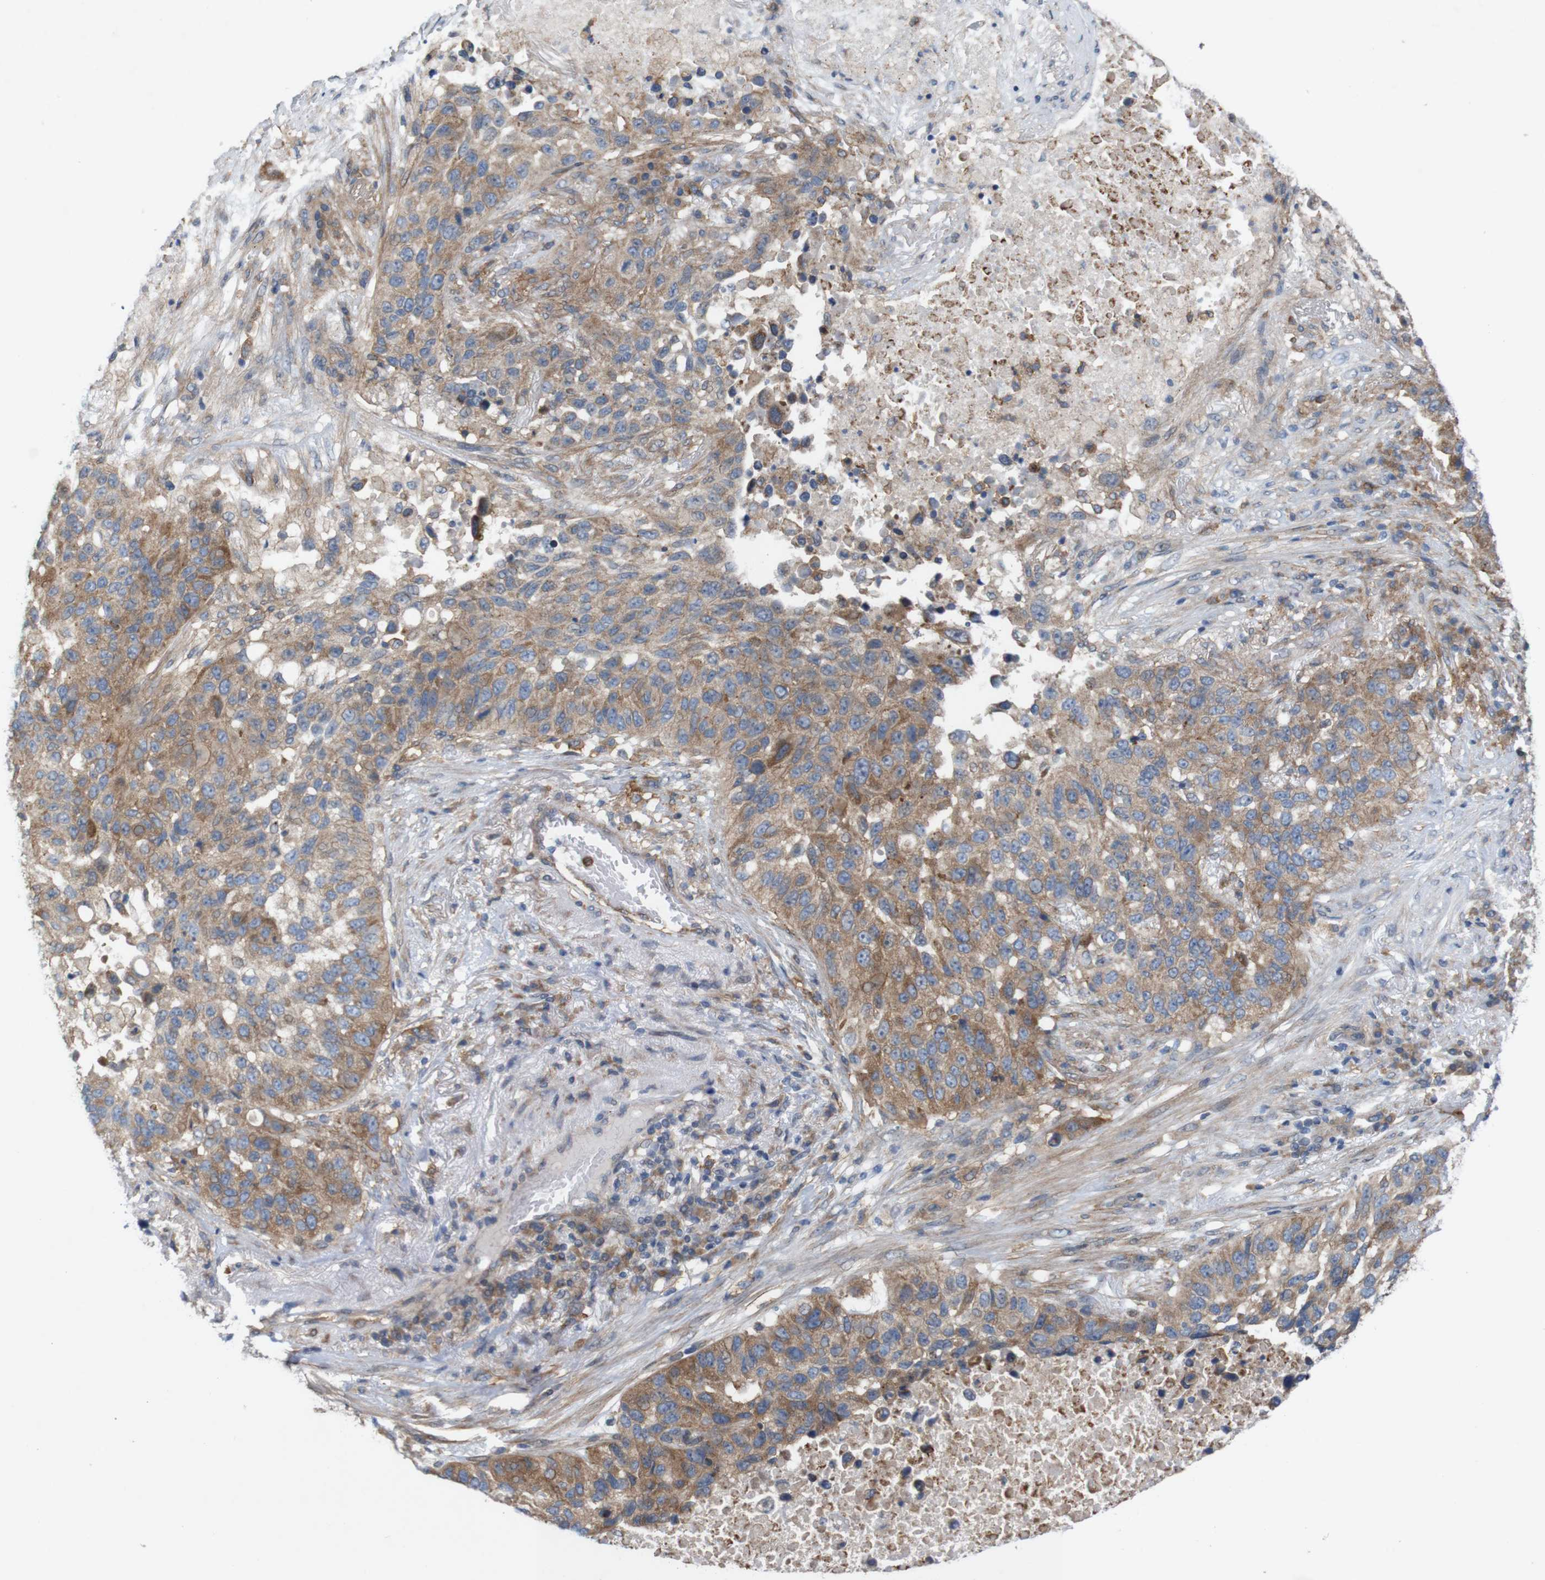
{"staining": {"intensity": "strong", "quantity": "<25%", "location": "cytoplasmic/membranous"}, "tissue": "lung cancer", "cell_type": "Tumor cells", "image_type": "cancer", "snomed": [{"axis": "morphology", "description": "Squamous cell carcinoma, NOS"}, {"axis": "topography", "description": "Lung"}], "caption": "This is an image of IHC staining of lung squamous cell carcinoma, which shows strong expression in the cytoplasmic/membranous of tumor cells.", "gene": "SIGLEC8", "patient": {"sex": "male", "age": 57}}